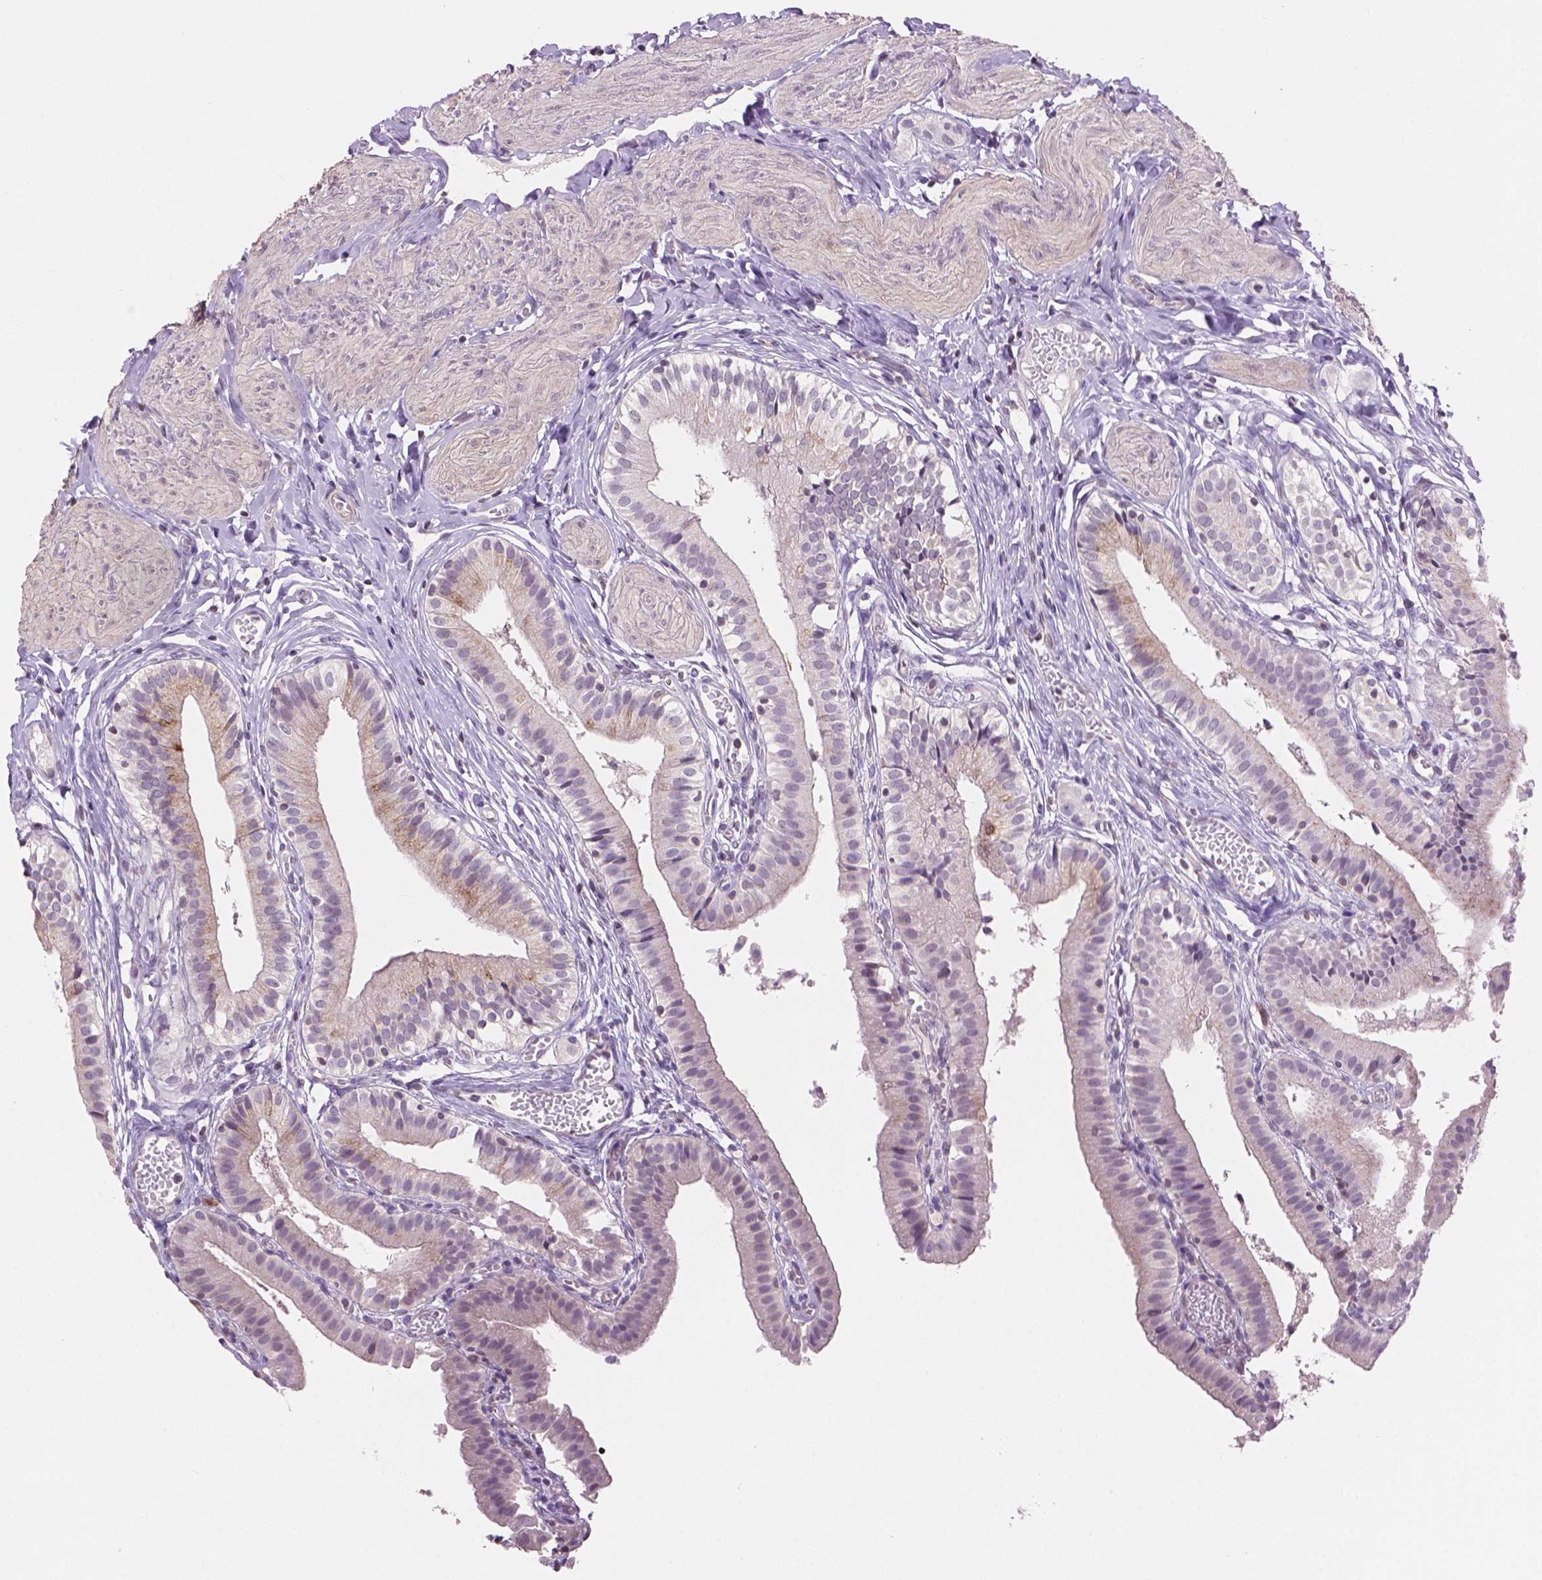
{"staining": {"intensity": "weak", "quantity": "<25%", "location": "cytoplasmic/membranous"}, "tissue": "gallbladder", "cell_type": "Glandular cells", "image_type": "normal", "snomed": [{"axis": "morphology", "description": "Normal tissue, NOS"}, {"axis": "topography", "description": "Gallbladder"}], "caption": "The immunohistochemistry (IHC) histopathology image has no significant expression in glandular cells of gallbladder.", "gene": "TMEM184A", "patient": {"sex": "female", "age": 47}}